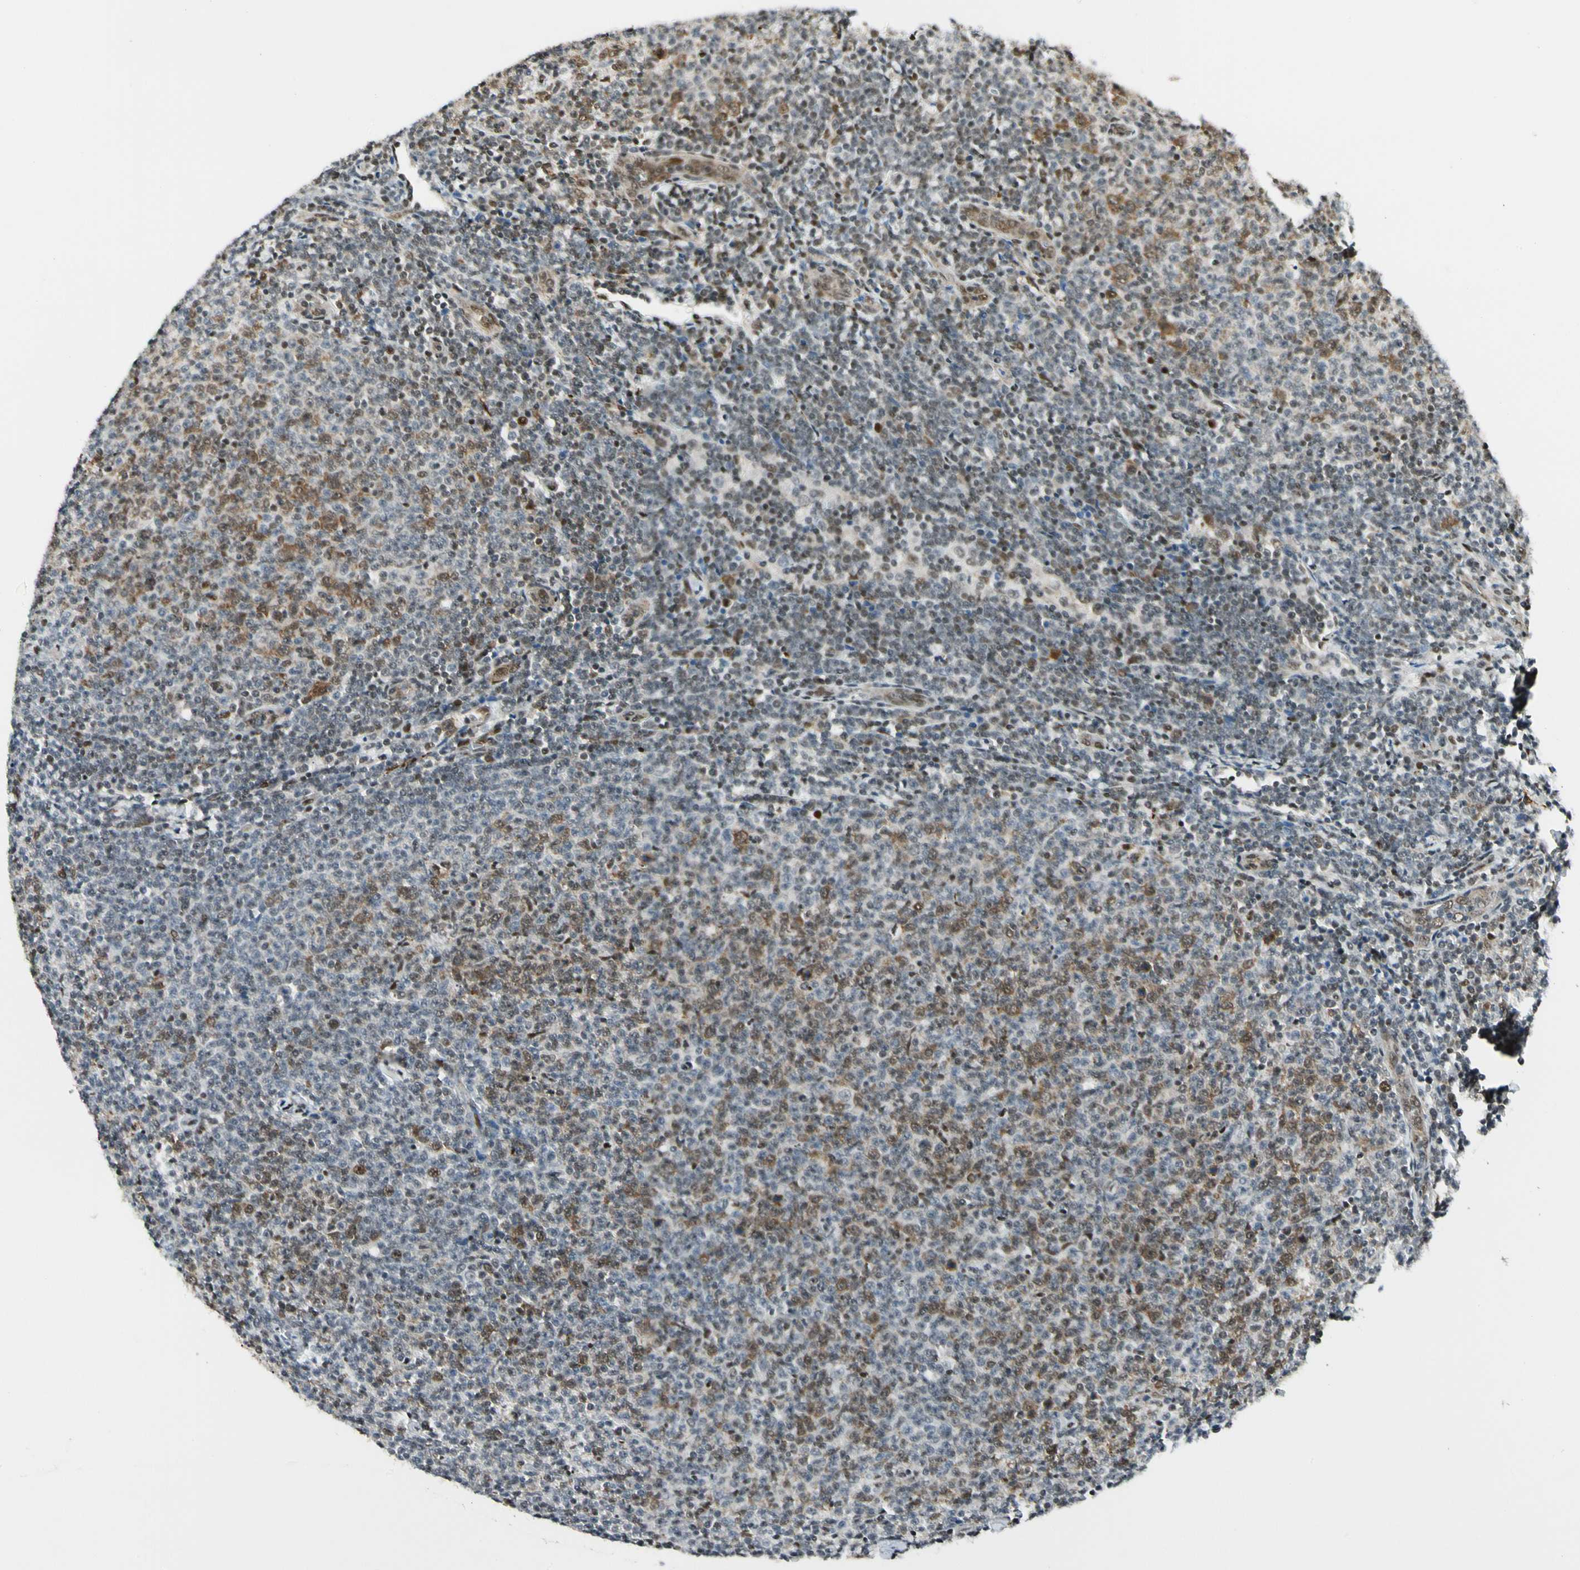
{"staining": {"intensity": "moderate", "quantity": "25%-75%", "location": "cytoplasmic/membranous,nuclear"}, "tissue": "lymphoma", "cell_type": "Tumor cells", "image_type": "cancer", "snomed": [{"axis": "morphology", "description": "Malignant lymphoma, non-Hodgkin's type, Low grade"}, {"axis": "topography", "description": "Lymph node"}], "caption": "Protein staining by immunohistochemistry displays moderate cytoplasmic/membranous and nuclear staining in about 25%-75% of tumor cells in lymphoma. (Stains: DAB (3,3'-diaminobenzidine) in brown, nuclei in blue, Microscopy: brightfield microscopy at high magnification).", "gene": "FUS", "patient": {"sex": "male", "age": 66}}